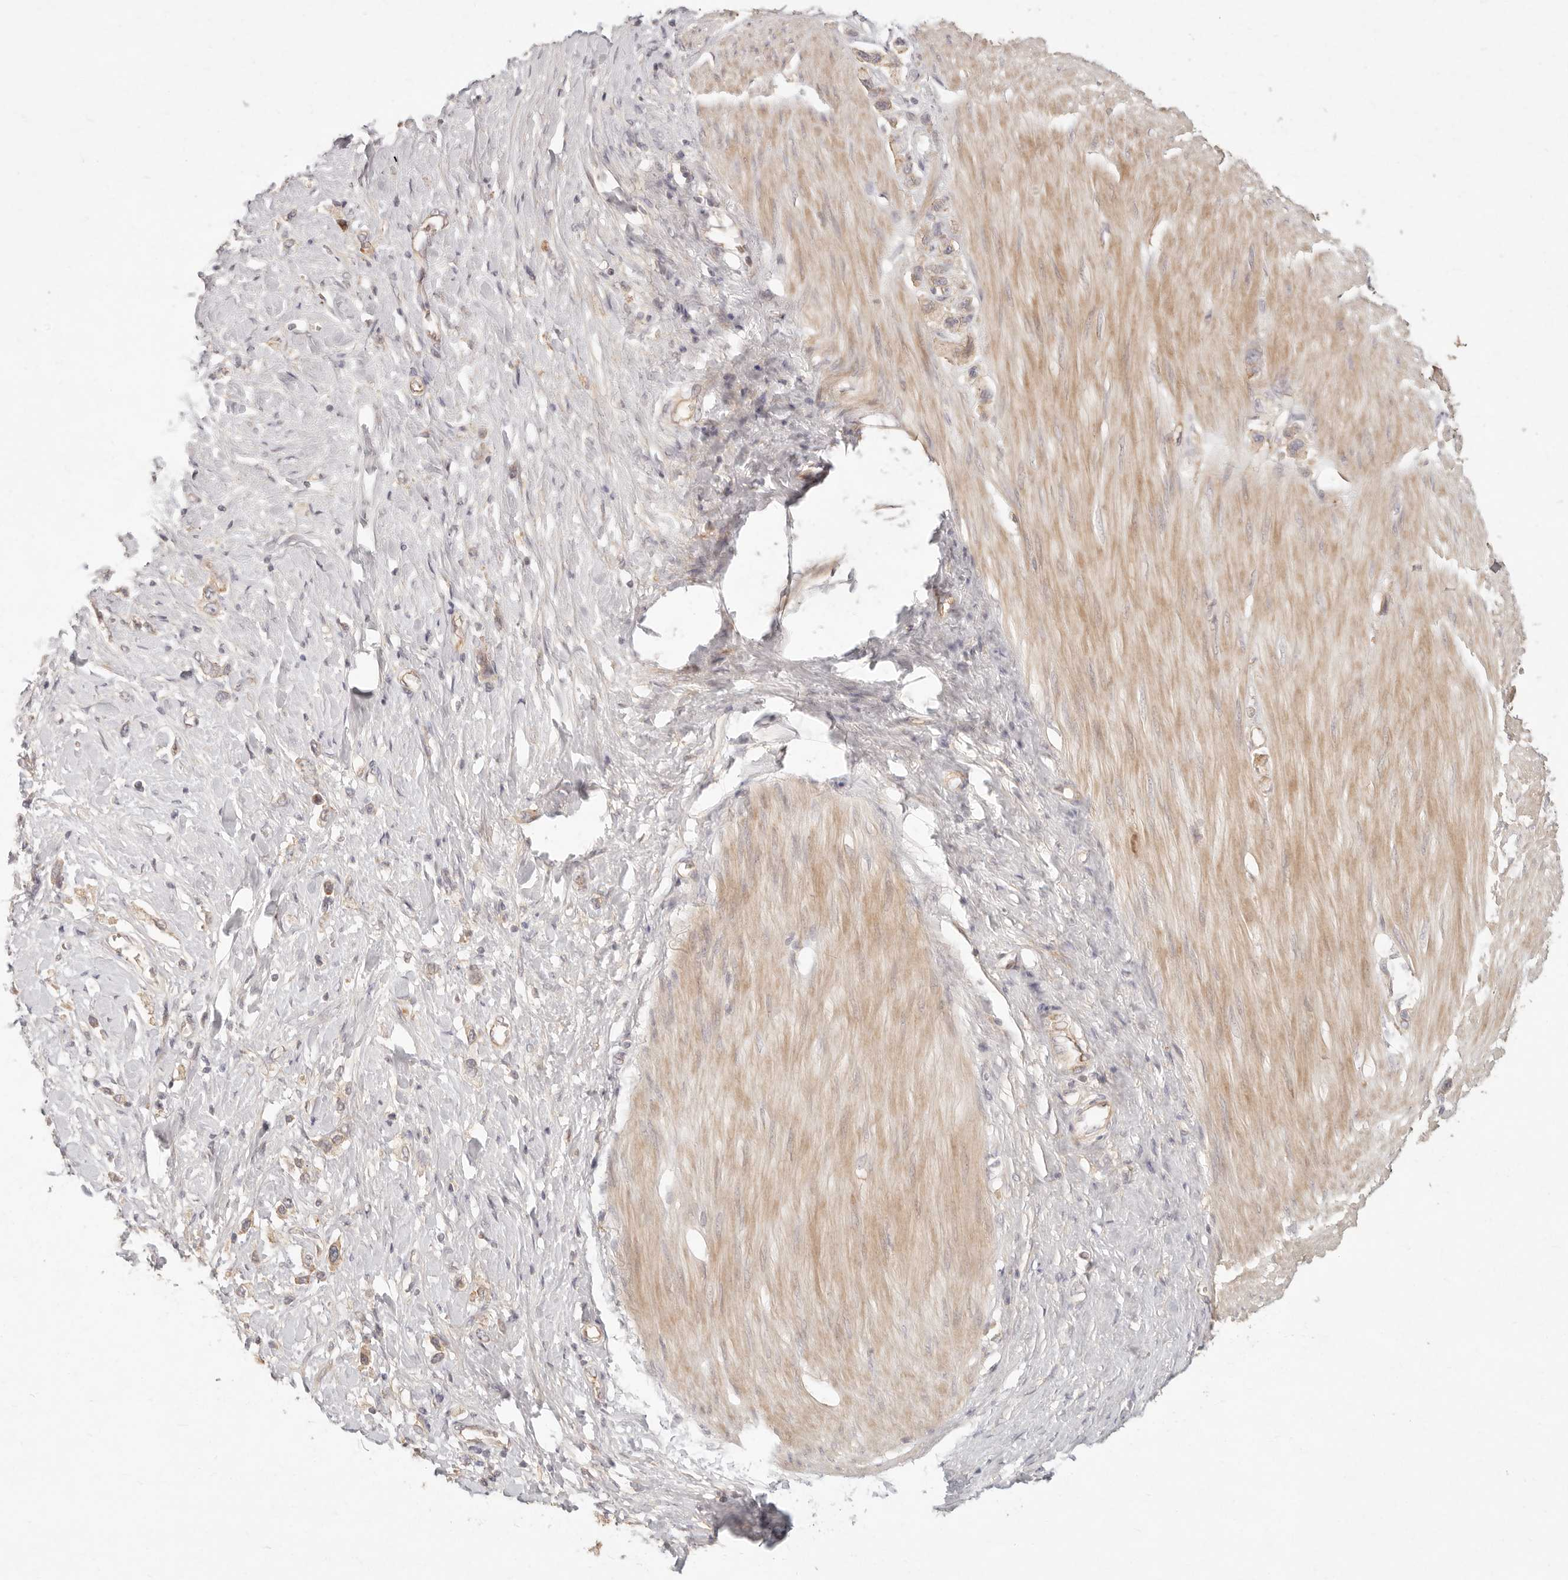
{"staining": {"intensity": "weak", "quantity": ">75%", "location": "cytoplasmic/membranous"}, "tissue": "stomach cancer", "cell_type": "Tumor cells", "image_type": "cancer", "snomed": [{"axis": "morphology", "description": "Adenocarcinoma, NOS"}, {"axis": "topography", "description": "Stomach"}], "caption": "A high-resolution photomicrograph shows IHC staining of stomach cancer (adenocarcinoma), which reveals weak cytoplasmic/membranous expression in about >75% of tumor cells. (Brightfield microscopy of DAB IHC at high magnification).", "gene": "PPP1R3B", "patient": {"sex": "female", "age": 65}}